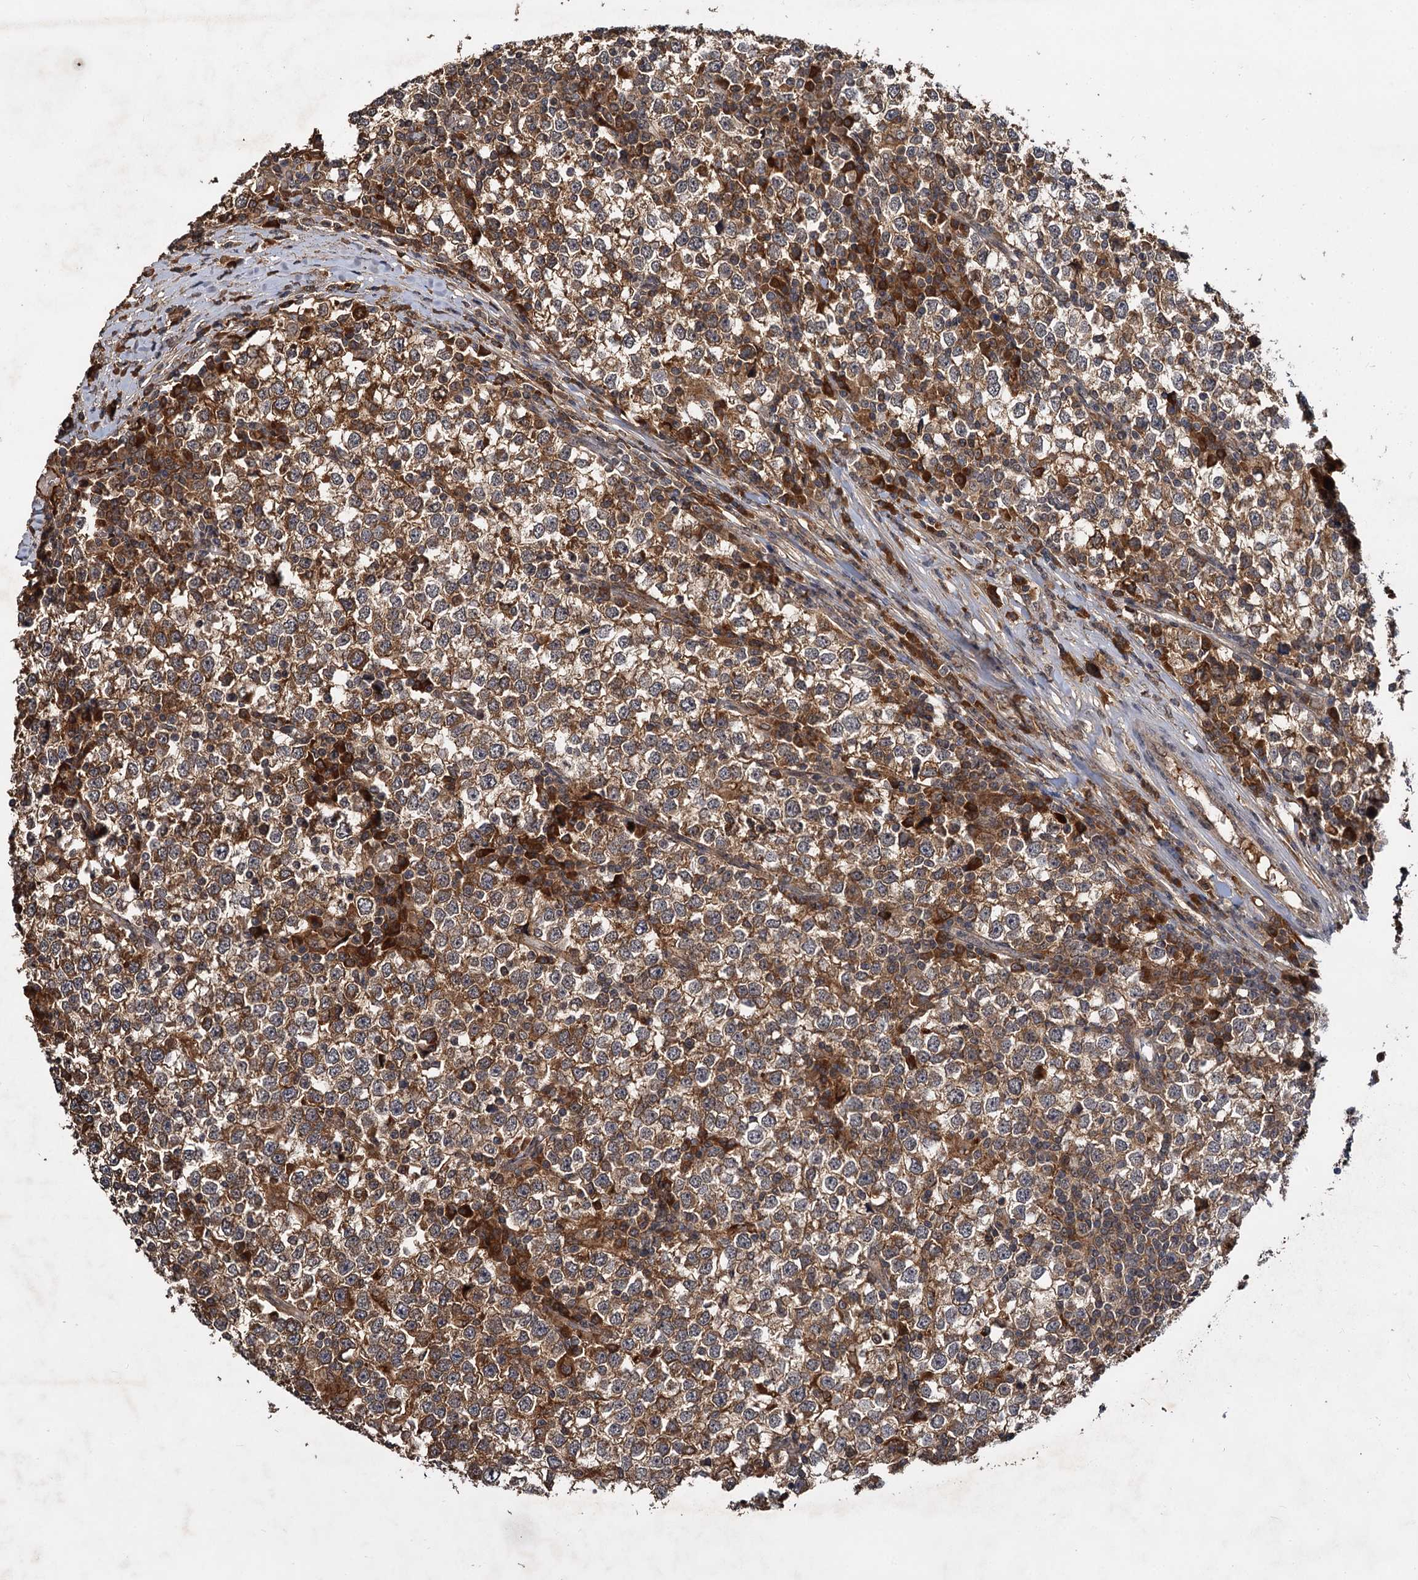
{"staining": {"intensity": "moderate", "quantity": "25%-75%", "location": "cytoplasmic/membranous"}, "tissue": "testis cancer", "cell_type": "Tumor cells", "image_type": "cancer", "snomed": [{"axis": "morphology", "description": "Seminoma, NOS"}, {"axis": "topography", "description": "Testis"}], "caption": "This micrograph reveals immunohistochemistry staining of human testis cancer (seminoma), with medium moderate cytoplasmic/membranous staining in about 25%-75% of tumor cells.", "gene": "MBD6", "patient": {"sex": "male", "age": 65}}